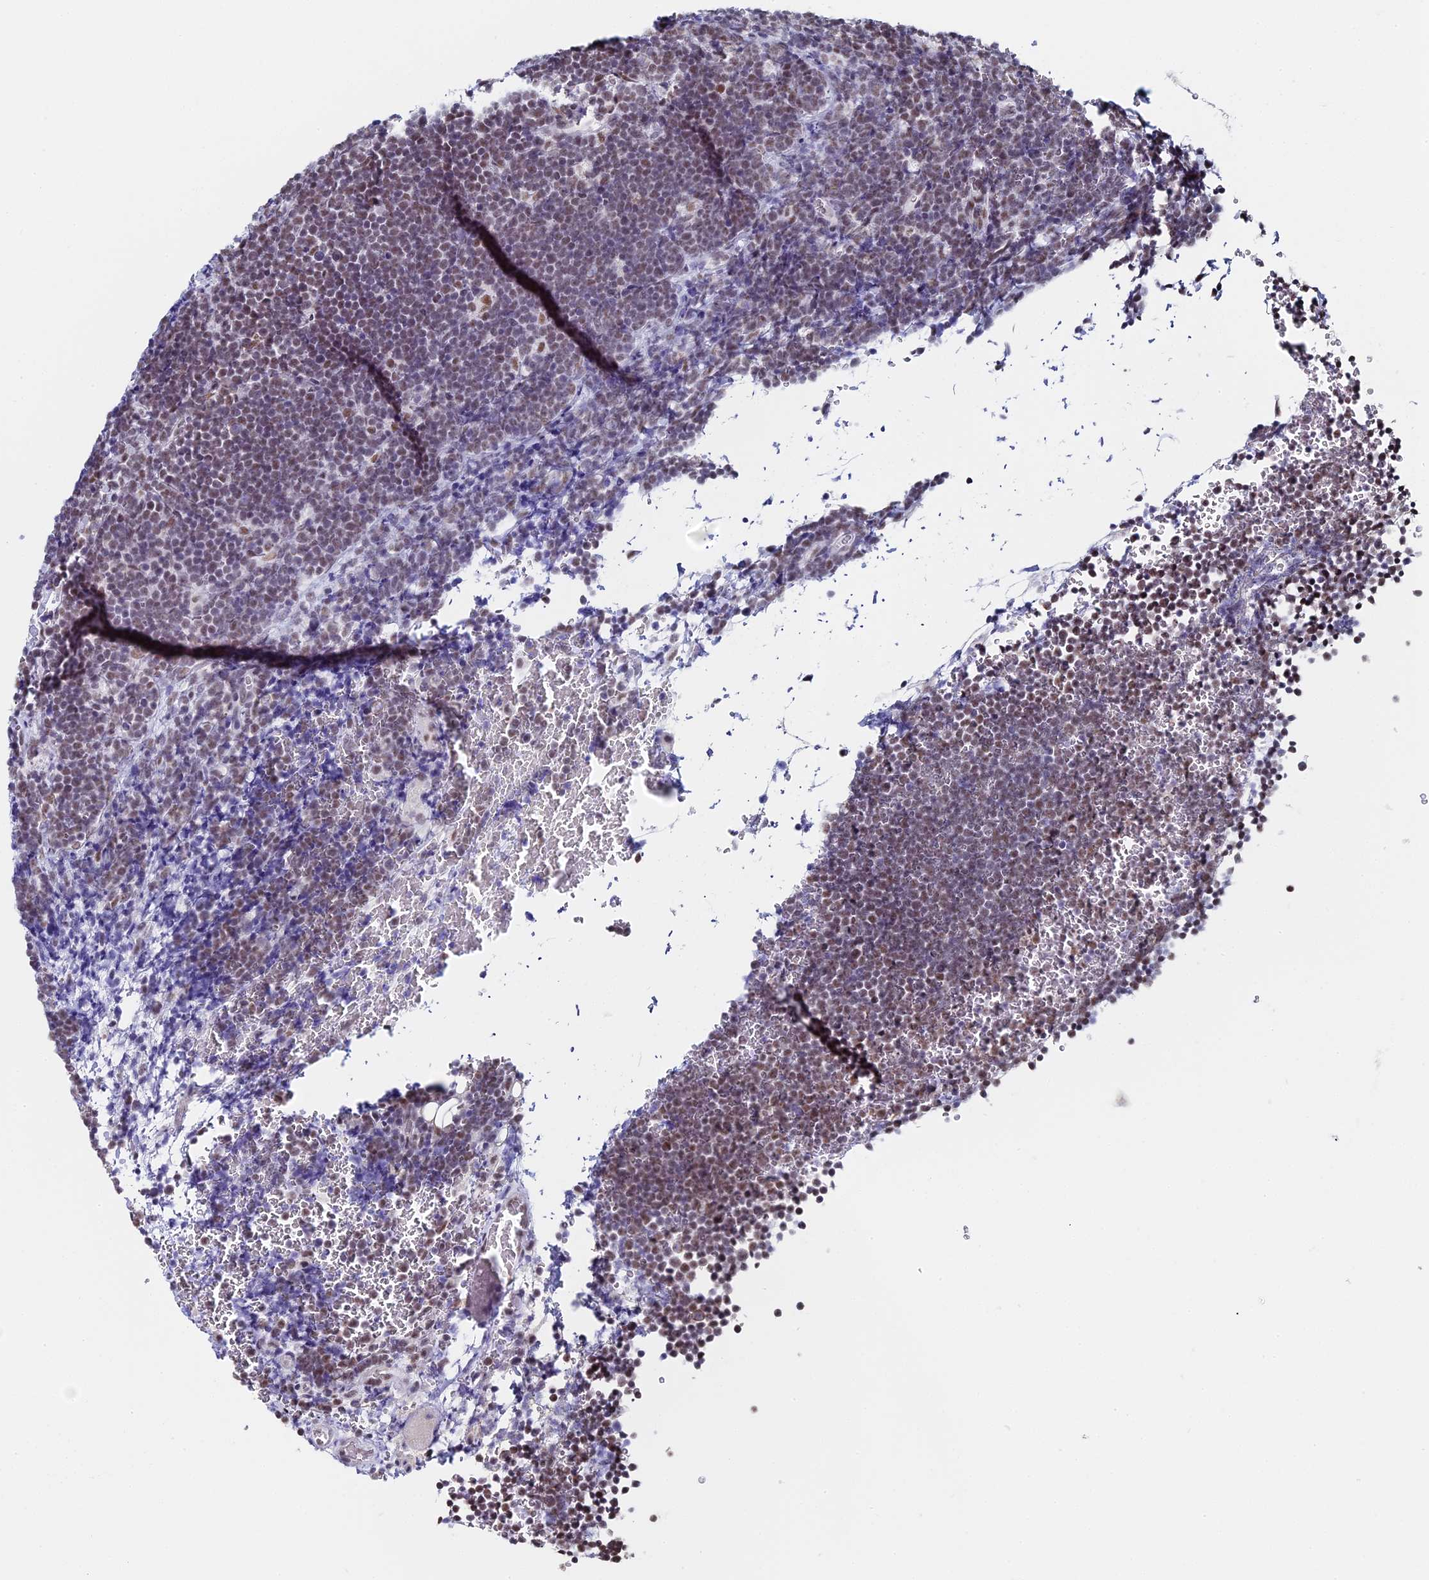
{"staining": {"intensity": "moderate", "quantity": "25%-75%", "location": "nuclear"}, "tissue": "lymphoma", "cell_type": "Tumor cells", "image_type": "cancer", "snomed": [{"axis": "morphology", "description": "Malignant lymphoma, non-Hodgkin's type, High grade"}, {"axis": "topography", "description": "Lymph node"}], "caption": "Malignant lymphoma, non-Hodgkin's type (high-grade) tissue exhibits moderate nuclear staining in approximately 25%-75% of tumor cells", "gene": "CD2BP2", "patient": {"sex": "male", "age": 13}}